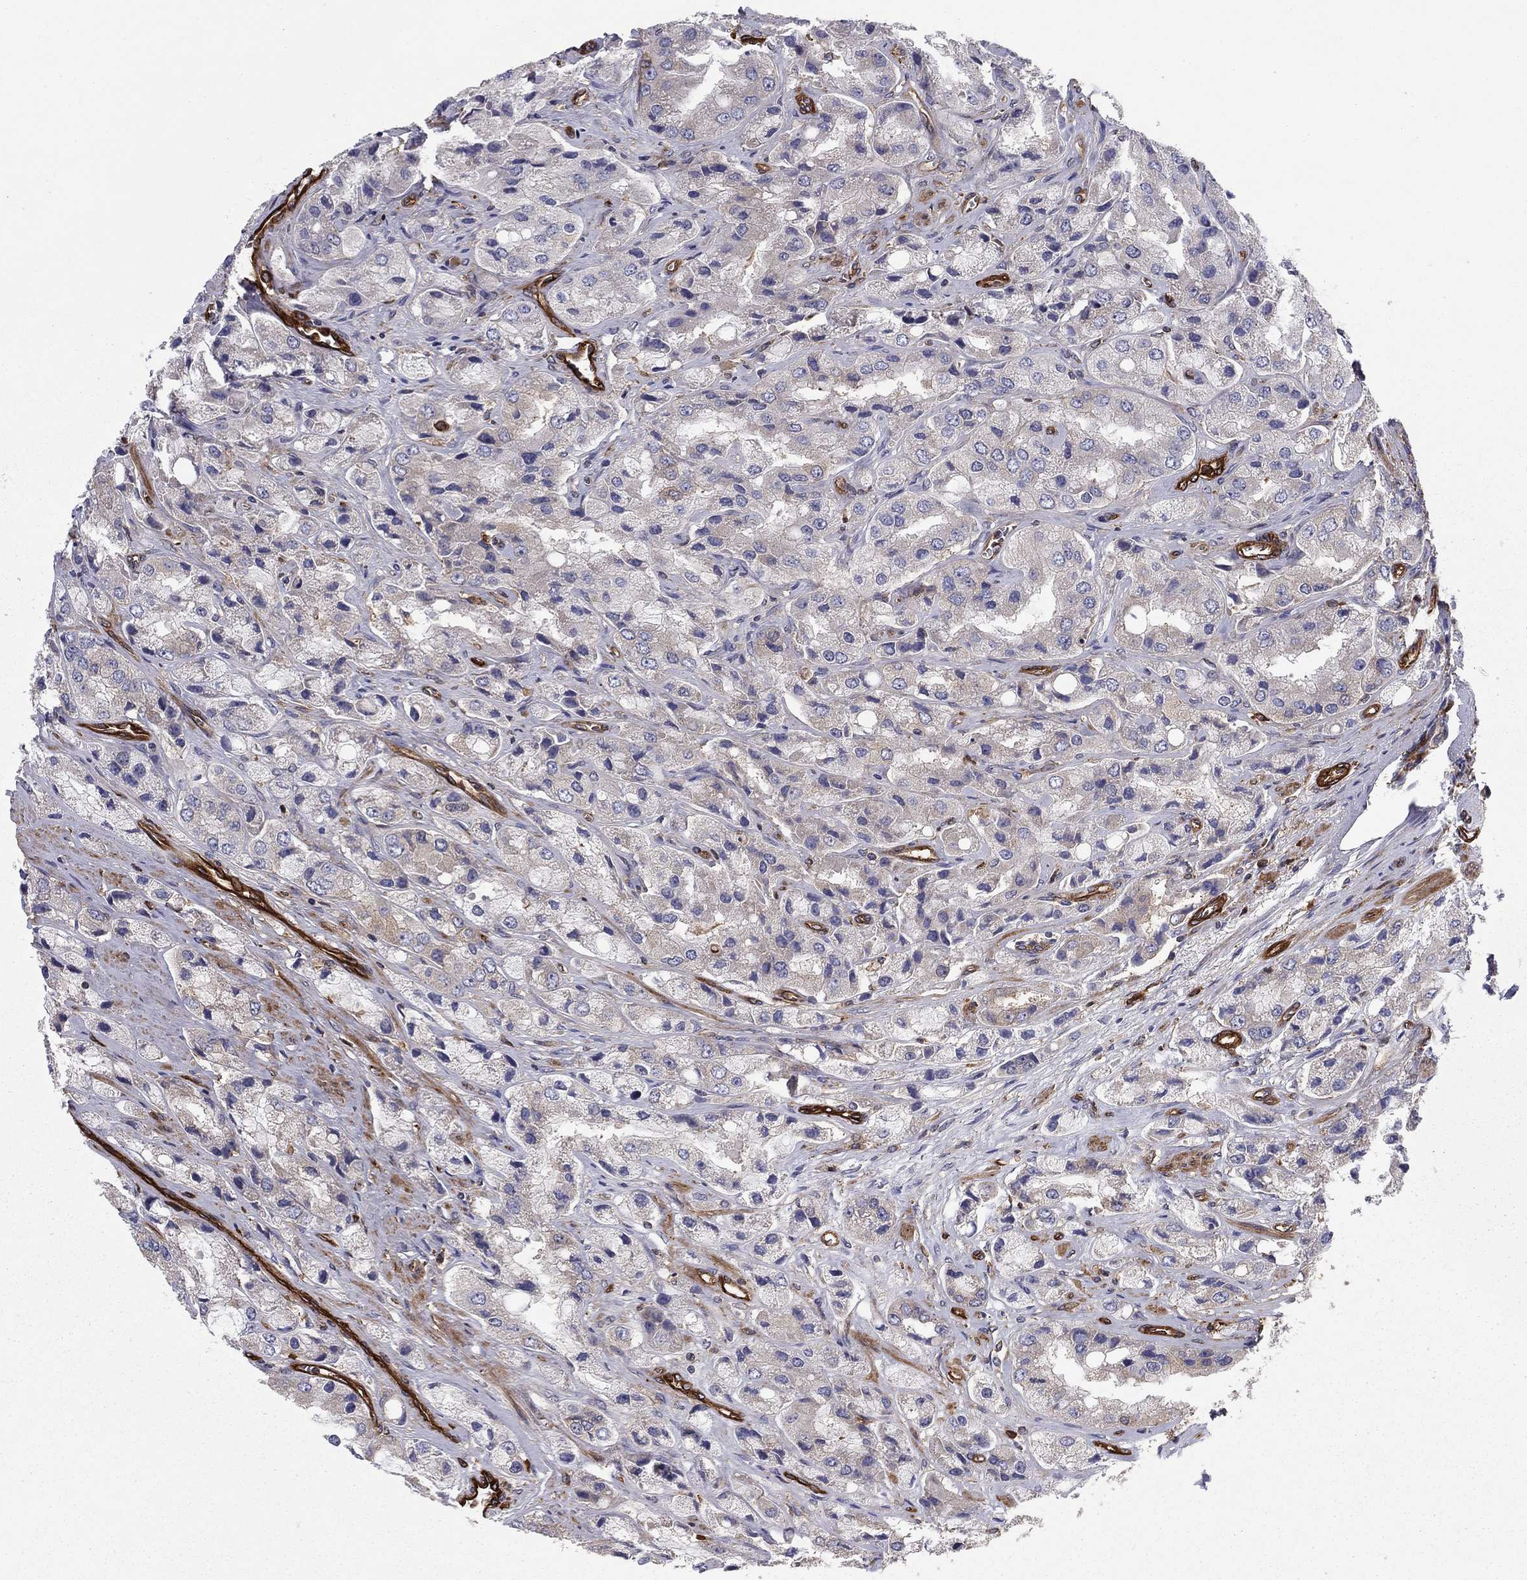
{"staining": {"intensity": "negative", "quantity": "none", "location": "none"}, "tissue": "prostate cancer", "cell_type": "Tumor cells", "image_type": "cancer", "snomed": [{"axis": "morphology", "description": "Adenocarcinoma, Low grade"}, {"axis": "topography", "description": "Prostate"}], "caption": "Protein analysis of prostate adenocarcinoma (low-grade) exhibits no significant staining in tumor cells.", "gene": "EHBP1L1", "patient": {"sex": "male", "age": 69}}